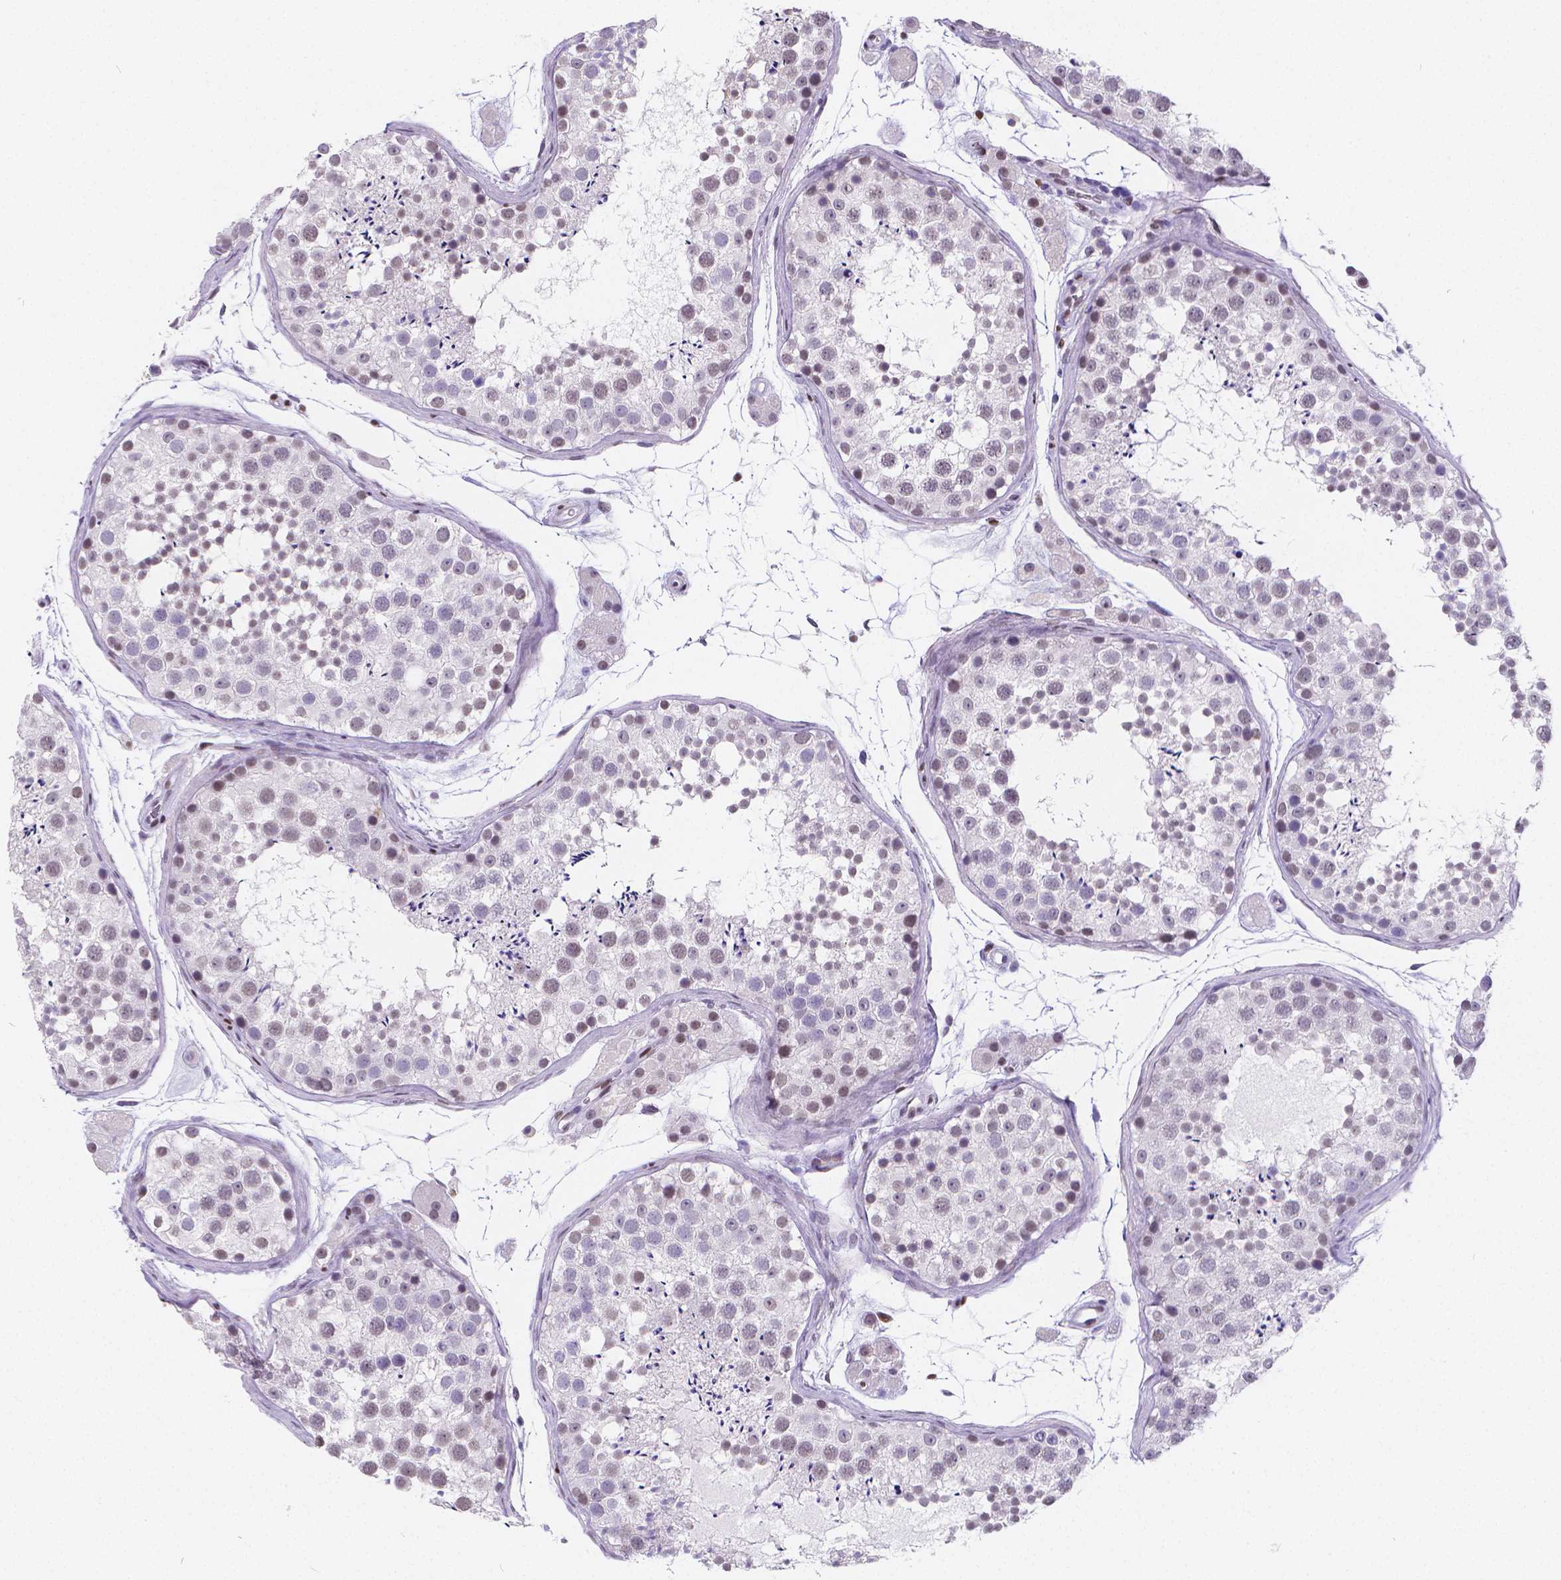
{"staining": {"intensity": "negative", "quantity": "none", "location": "none"}, "tissue": "testis", "cell_type": "Cells in seminiferous ducts", "image_type": "normal", "snomed": [{"axis": "morphology", "description": "Normal tissue, NOS"}, {"axis": "topography", "description": "Testis"}], "caption": "Immunohistochemistry (IHC) of benign testis exhibits no staining in cells in seminiferous ducts. (DAB IHC with hematoxylin counter stain).", "gene": "MEF2C", "patient": {"sex": "male", "age": 41}}